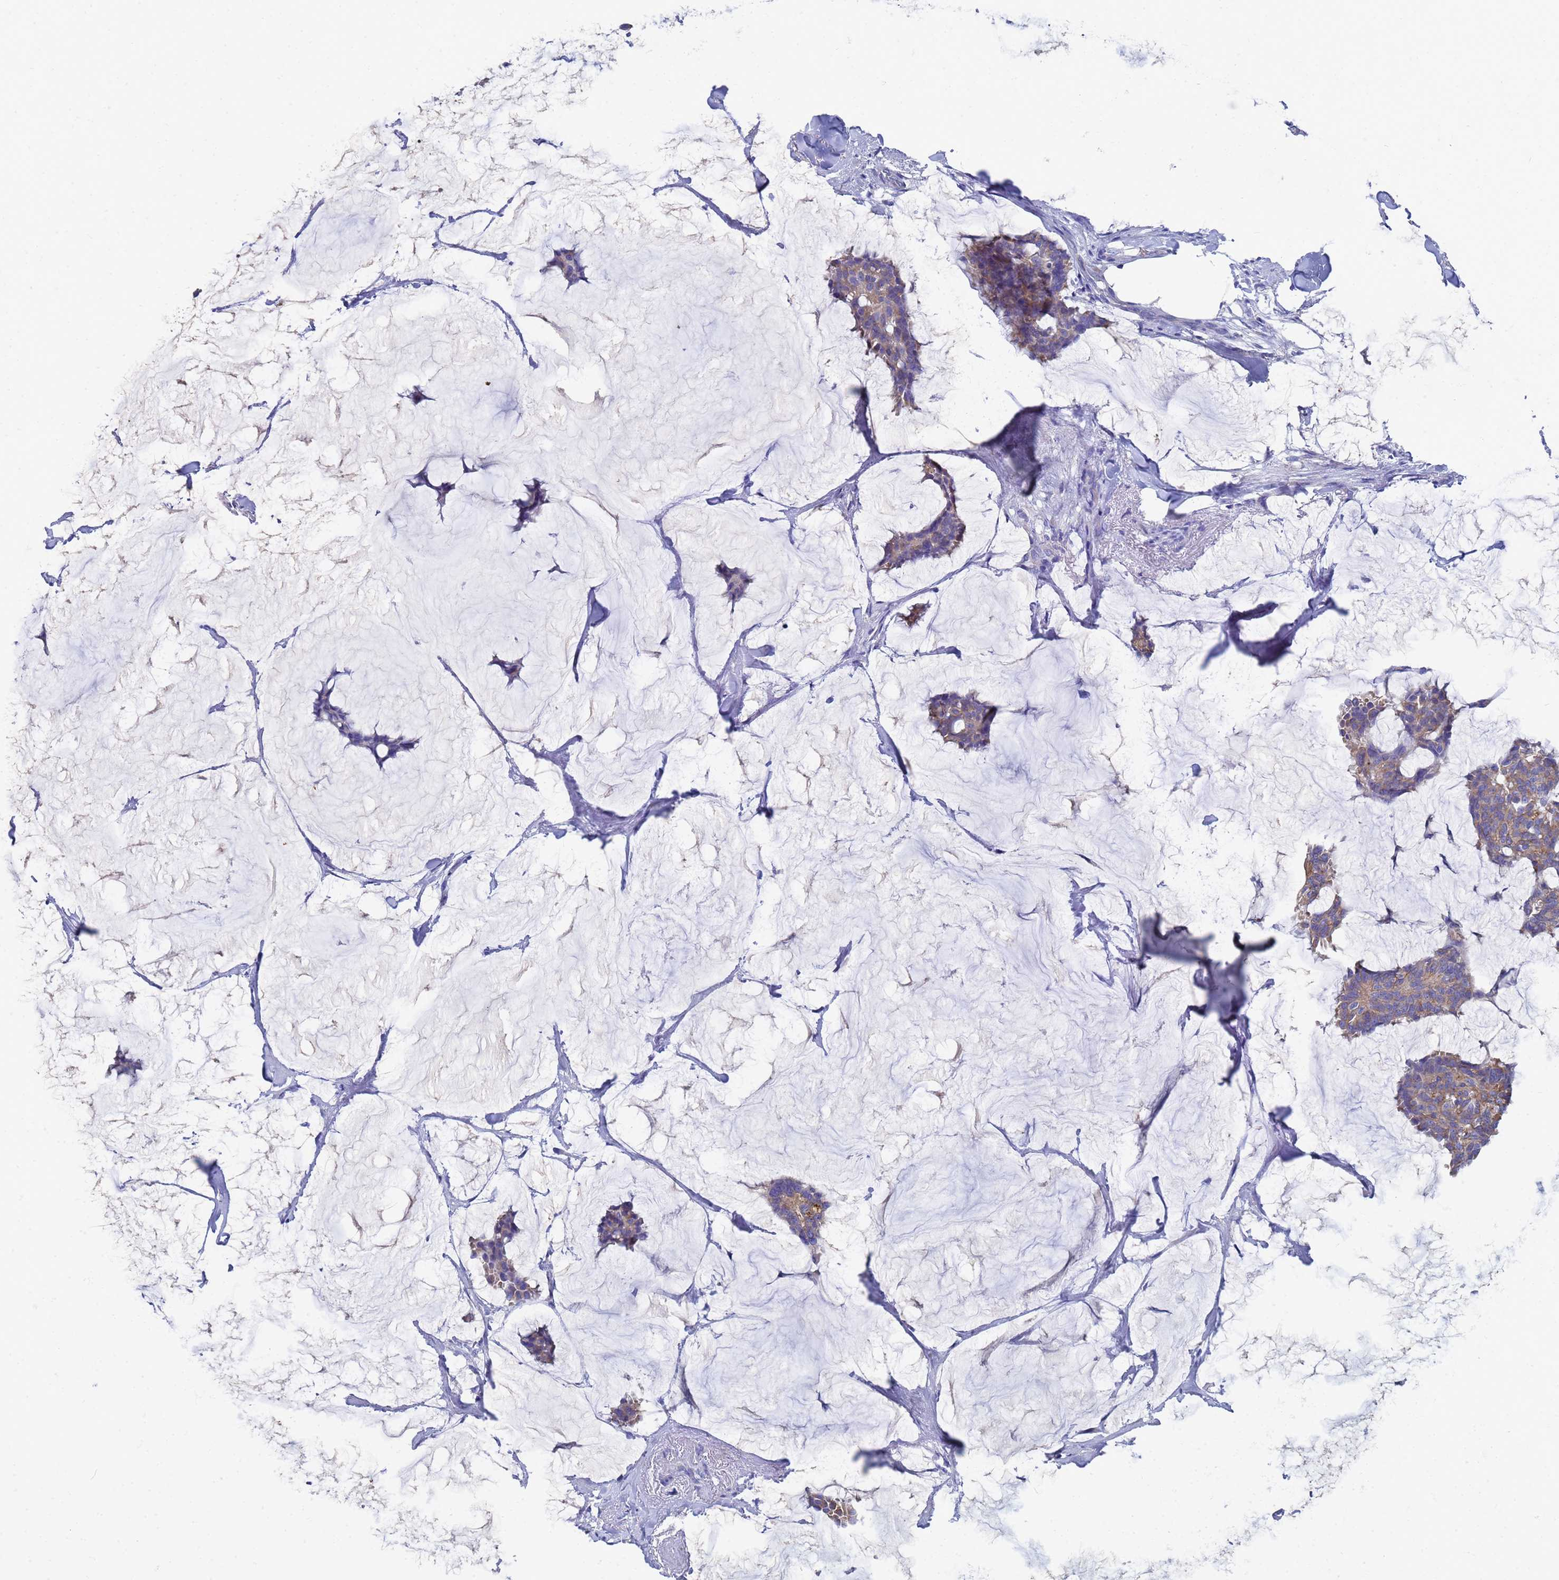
{"staining": {"intensity": "moderate", "quantity": ">75%", "location": "cytoplasmic/membranous"}, "tissue": "breast cancer", "cell_type": "Tumor cells", "image_type": "cancer", "snomed": [{"axis": "morphology", "description": "Duct carcinoma"}, {"axis": "topography", "description": "Breast"}], "caption": "Immunohistochemical staining of breast intraductal carcinoma shows moderate cytoplasmic/membranous protein positivity in approximately >75% of tumor cells. The staining was performed using DAB to visualize the protein expression in brown, while the nuclei were stained in blue with hematoxylin (Magnification: 20x).", "gene": "TM4SF4", "patient": {"sex": "female", "age": 93}}